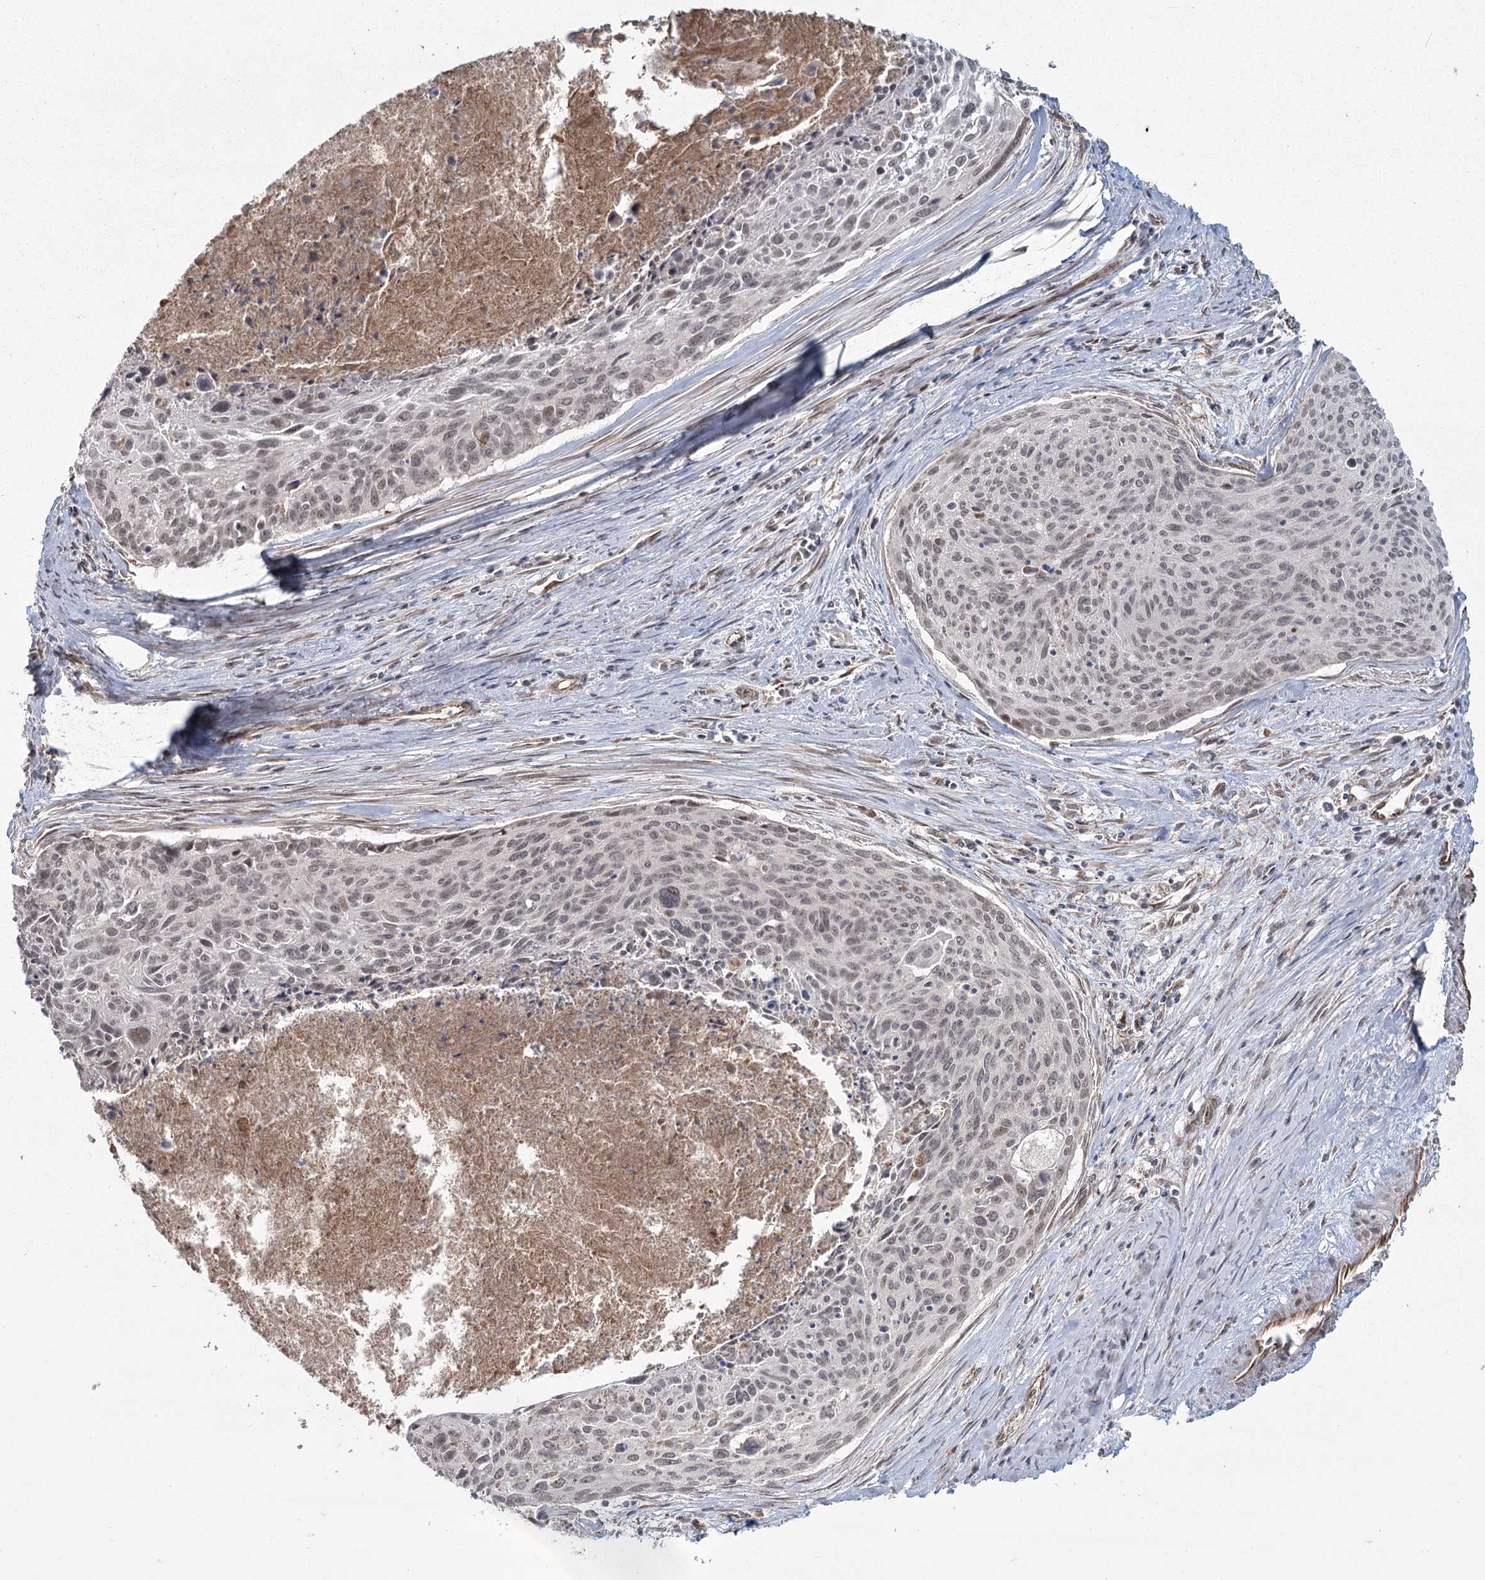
{"staining": {"intensity": "weak", "quantity": ">75%", "location": "nuclear"}, "tissue": "cervical cancer", "cell_type": "Tumor cells", "image_type": "cancer", "snomed": [{"axis": "morphology", "description": "Squamous cell carcinoma, NOS"}, {"axis": "topography", "description": "Cervix"}], "caption": "The histopathology image shows staining of squamous cell carcinoma (cervical), revealing weak nuclear protein staining (brown color) within tumor cells.", "gene": "AP2M1", "patient": {"sex": "female", "age": 55}}